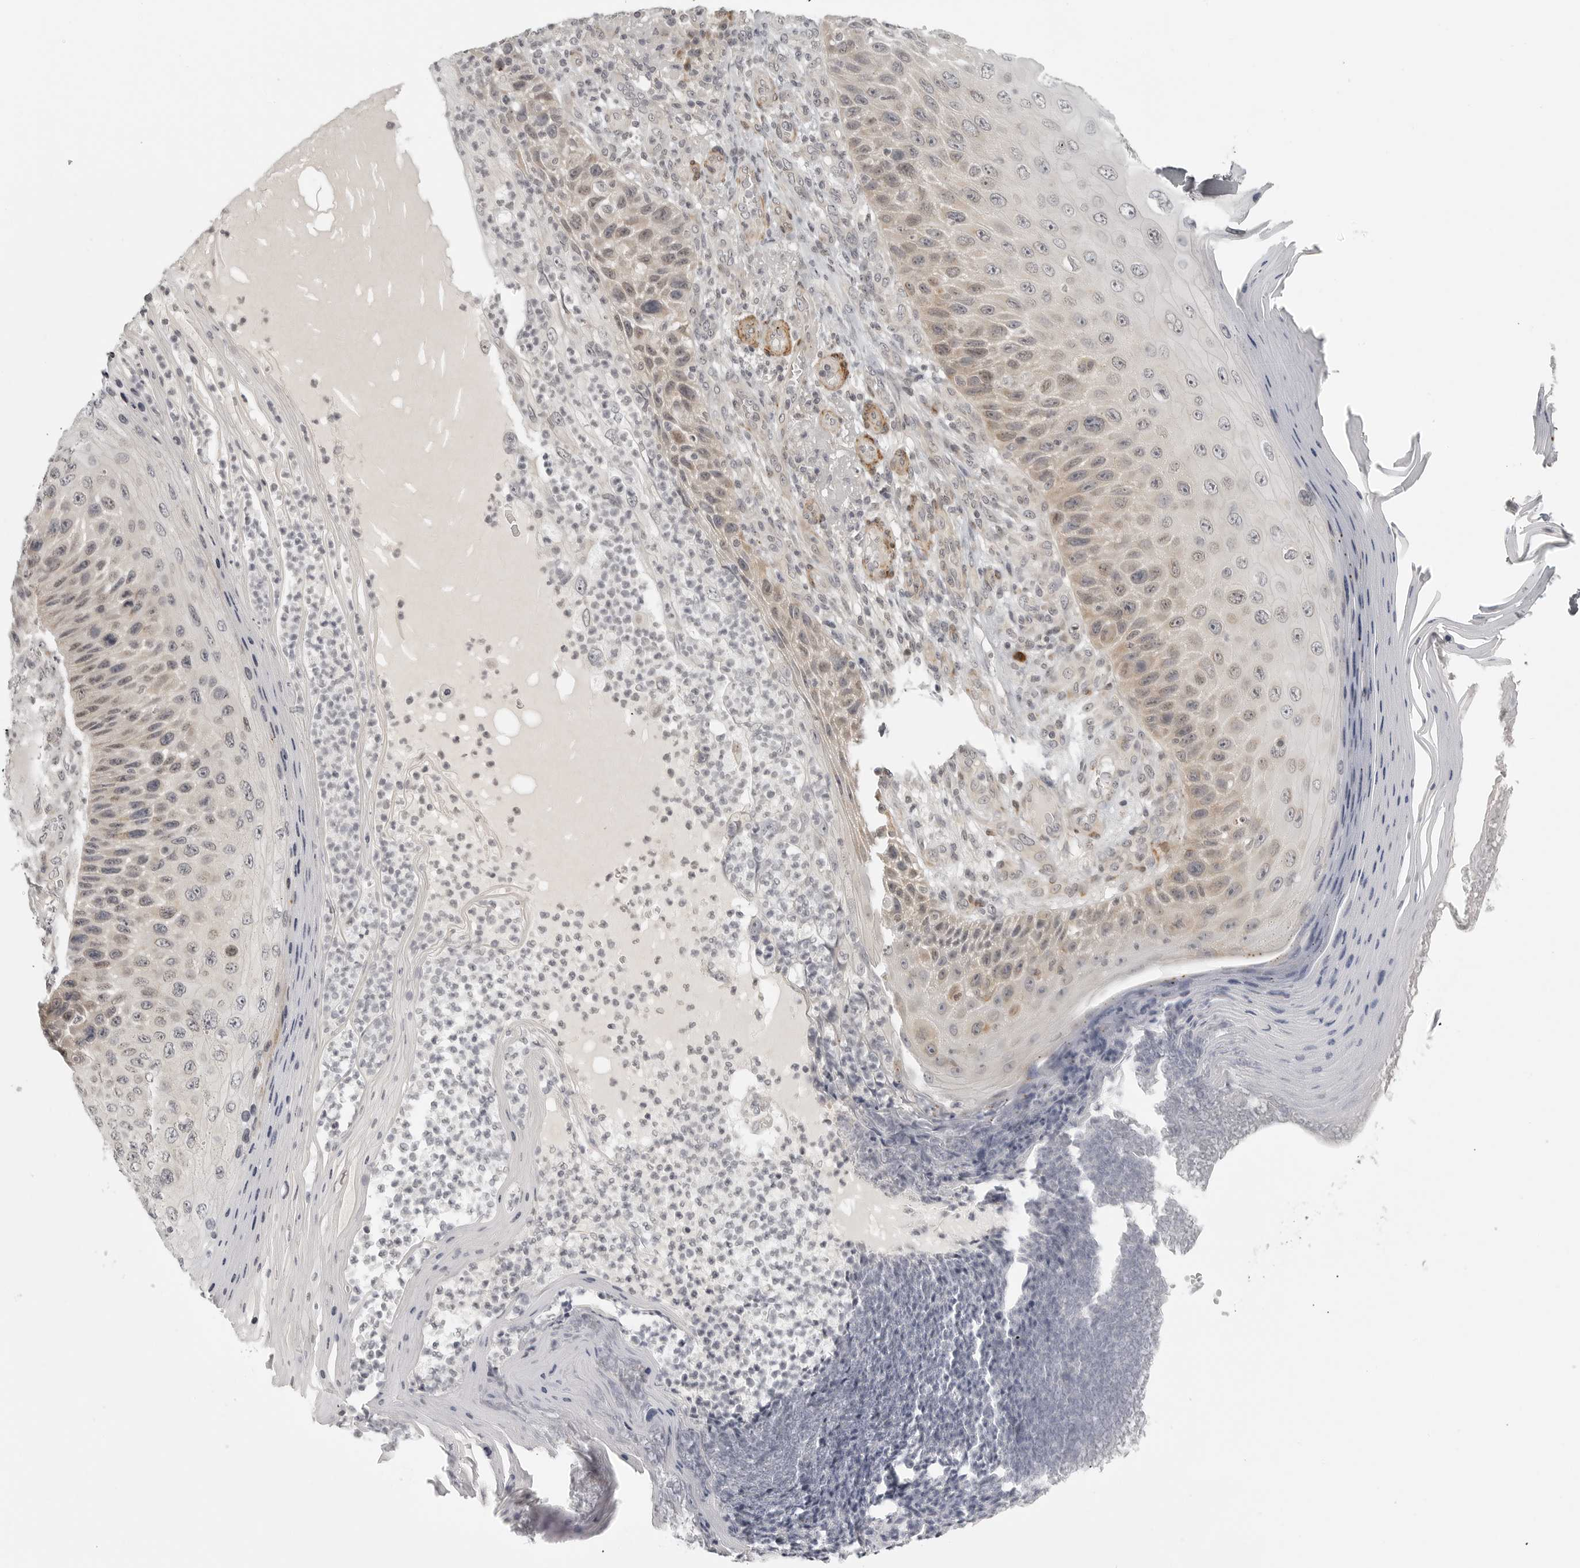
{"staining": {"intensity": "weak", "quantity": "25%-75%", "location": "cytoplasmic/membranous"}, "tissue": "skin cancer", "cell_type": "Tumor cells", "image_type": "cancer", "snomed": [{"axis": "morphology", "description": "Squamous cell carcinoma, NOS"}, {"axis": "topography", "description": "Skin"}], "caption": "A brown stain highlights weak cytoplasmic/membranous positivity of a protein in skin squamous cell carcinoma tumor cells. (DAB (3,3'-diaminobenzidine) IHC with brightfield microscopy, high magnification).", "gene": "TUT4", "patient": {"sex": "female", "age": 88}}